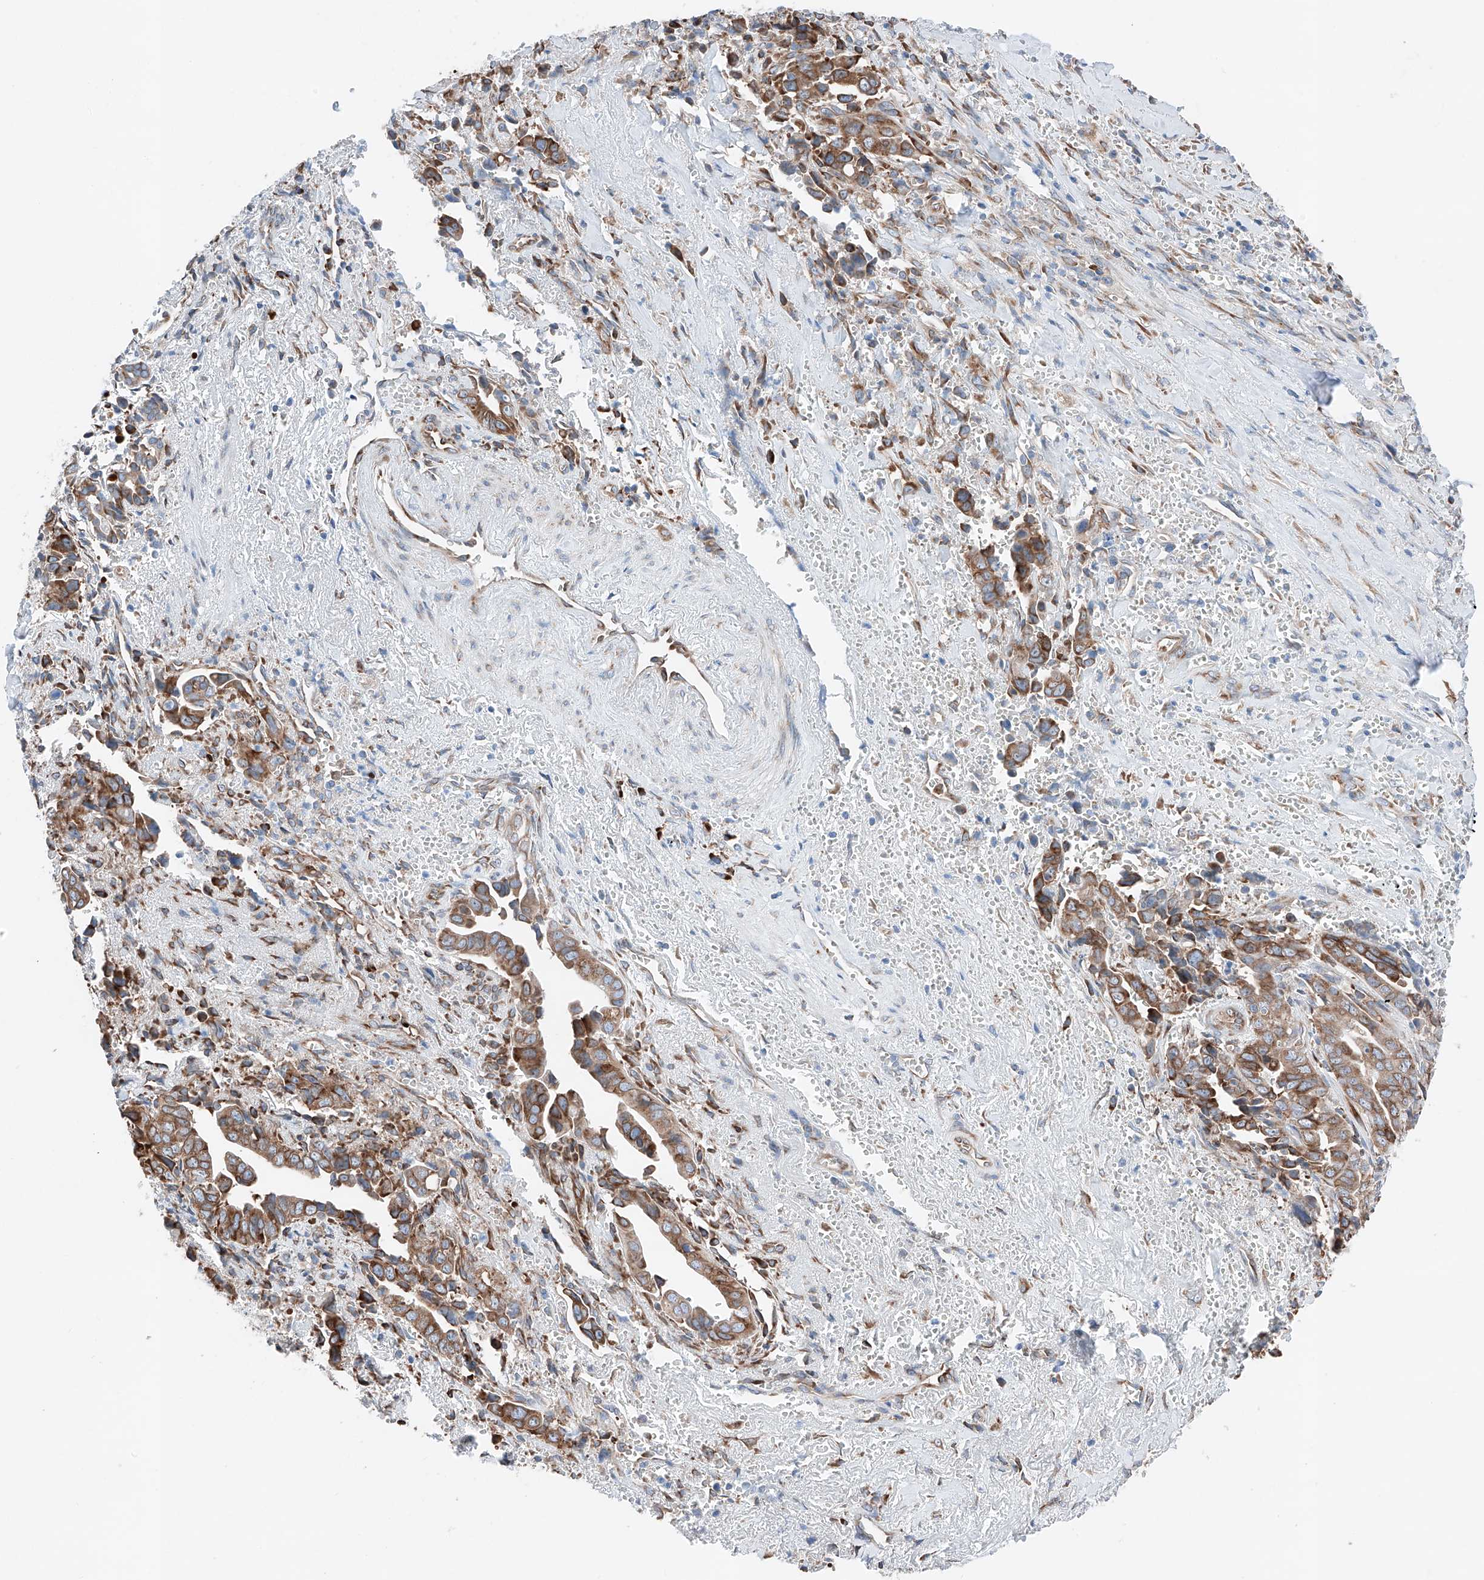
{"staining": {"intensity": "moderate", "quantity": ">75%", "location": "cytoplasmic/membranous"}, "tissue": "liver cancer", "cell_type": "Tumor cells", "image_type": "cancer", "snomed": [{"axis": "morphology", "description": "Cholangiocarcinoma"}, {"axis": "topography", "description": "Liver"}], "caption": "Protein analysis of liver cancer tissue shows moderate cytoplasmic/membranous expression in approximately >75% of tumor cells.", "gene": "CRELD1", "patient": {"sex": "female", "age": 79}}